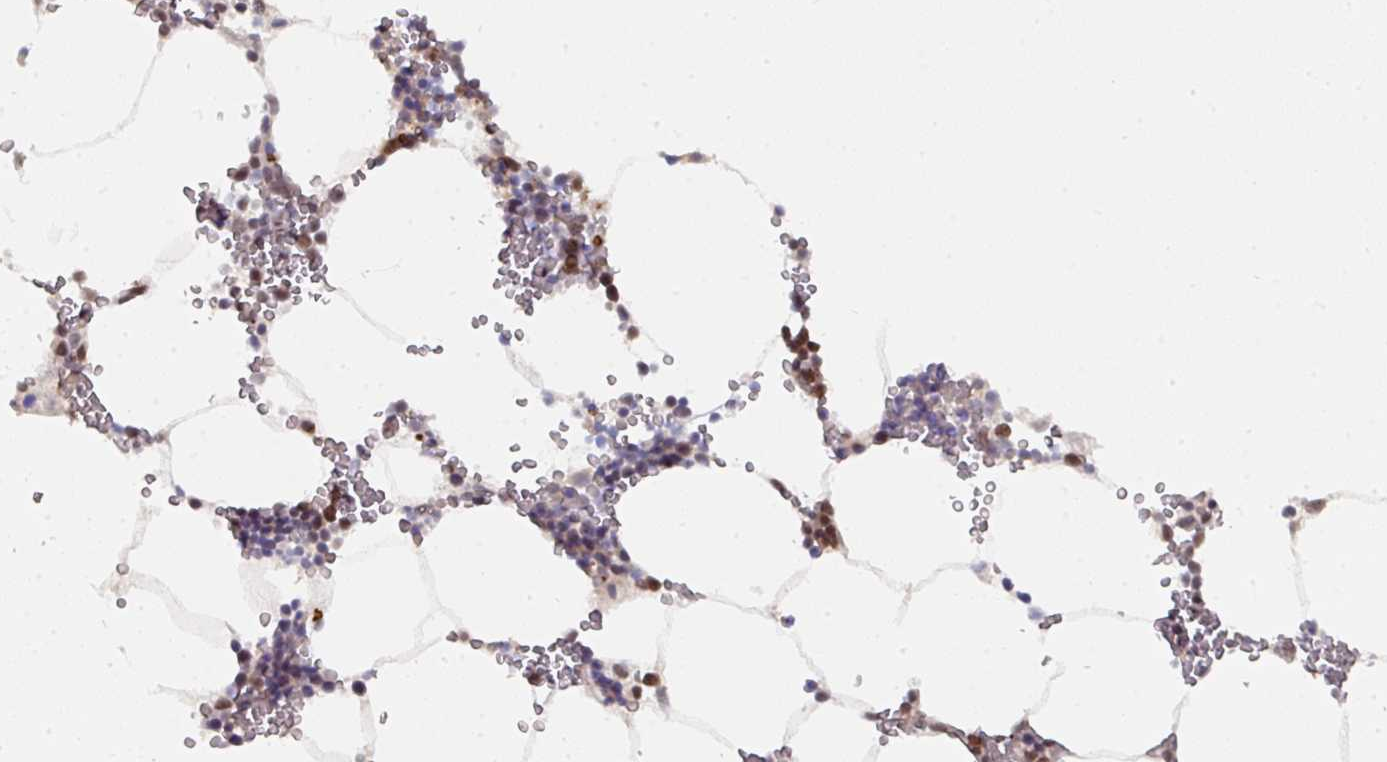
{"staining": {"intensity": "moderate", "quantity": "<25%", "location": "cytoplasmic/membranous,nuclear"}, "tissue": "bone marrow", "cell_type": "Hematopoietic cells", "image_type": "normal", "snomed": [{"axis": "morphology", "description": "Normal tissue, NOS"}, {"axis": "topography", "description": "Bone marrow"}], "caption": "Moderate cytoplasmic/membranous,nuclear protein expression is appreciated in about <25% of hematopoietic cells in bone marrow. (DAB (3,3'-diaminobenzidine) = brown stain, brightfield microscopy at high magnification).", "gene": "C18orf25", "patient": {"sex": "male", "age": 70}}